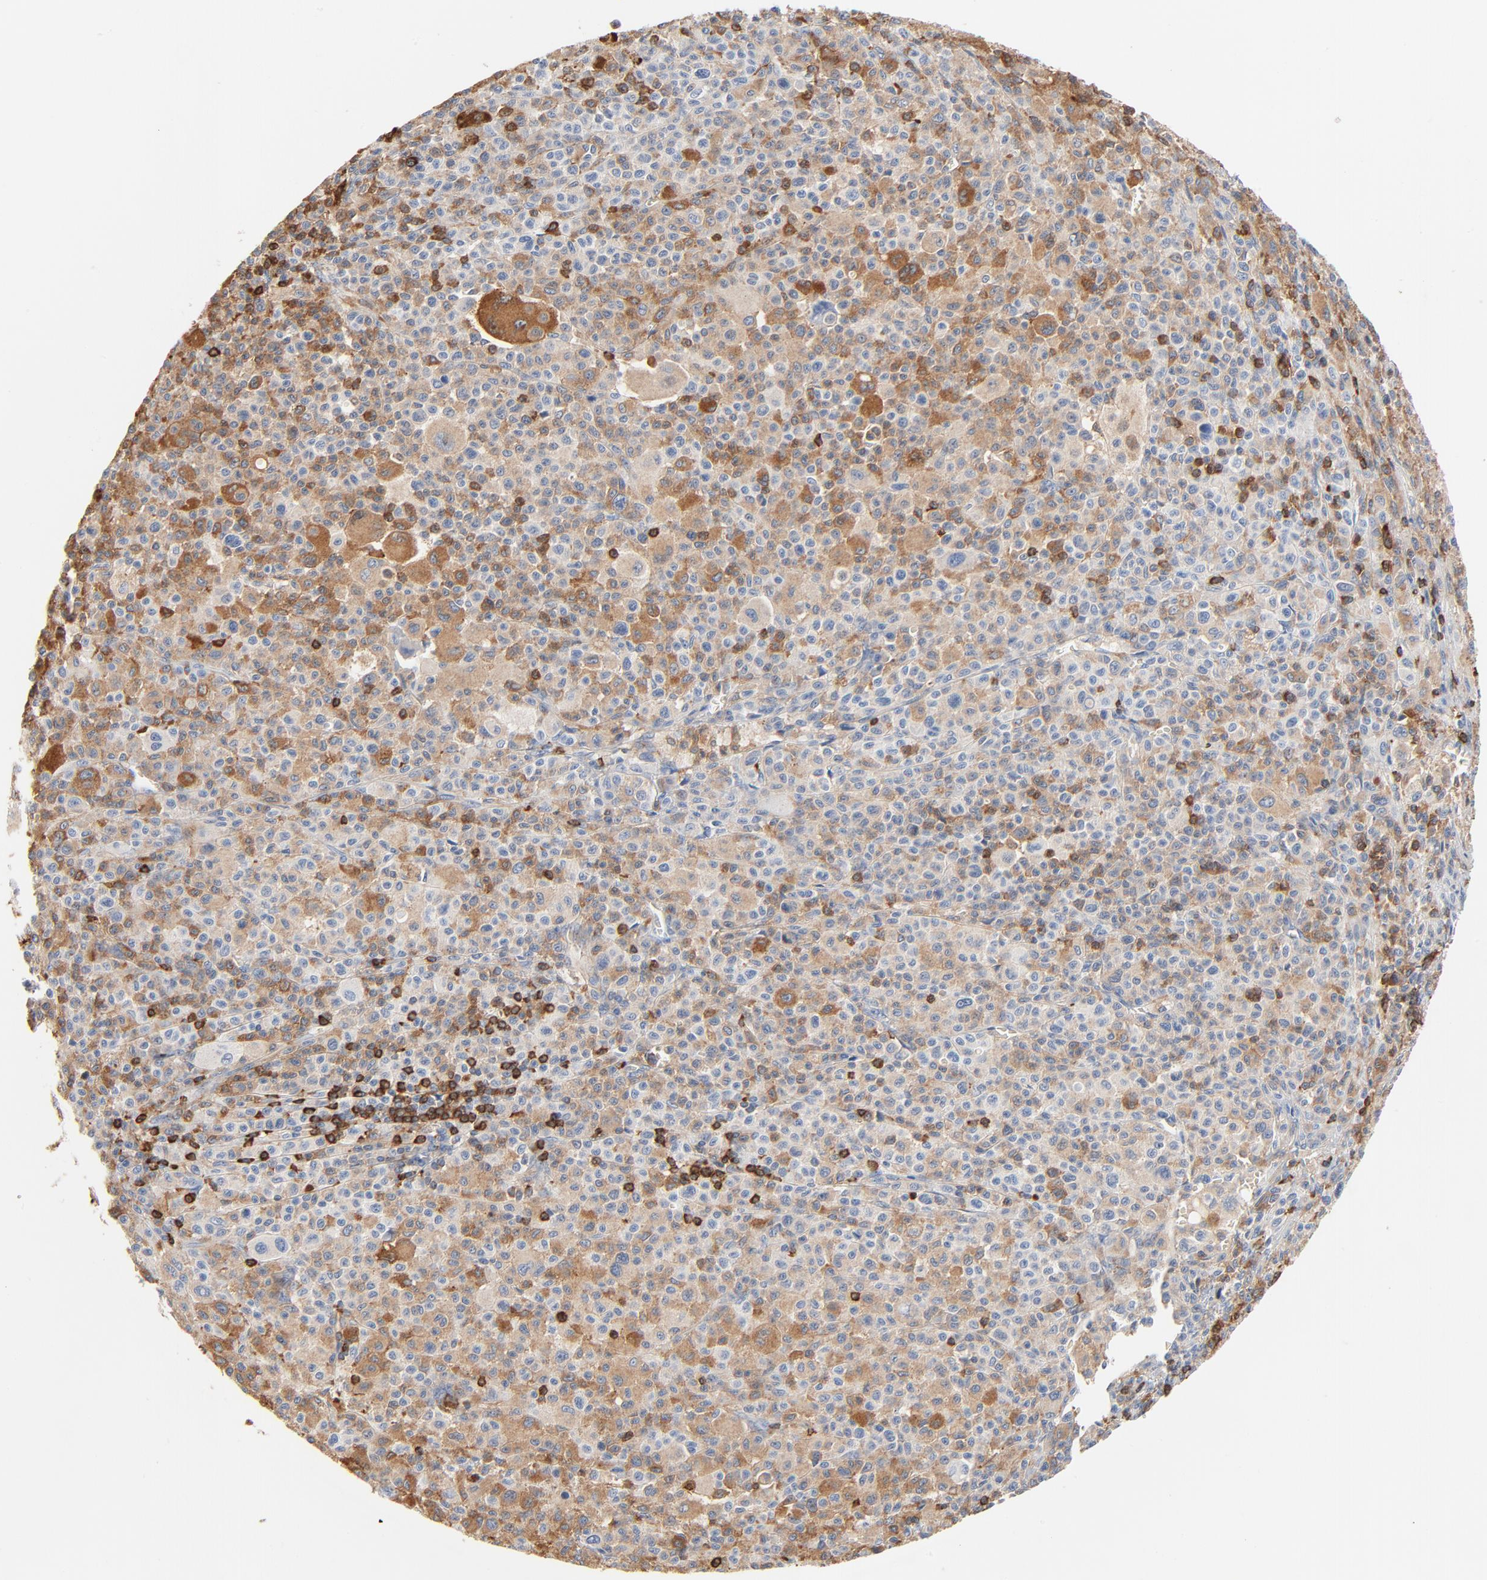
{"staining": {"intensity": "moderate", "quantity": "<25%", "location": "cytoplasmic/membranous"}, "tissue": "melanoma", "cell_type": "Tumor cells", "image_type": "cancer", "snomed": [{"axis": "morphology", "description": "Malignant melanoma, Metastatic site"}, {"axis": "topography", "description": "Skin"}], "caption": "Moderate cytoplasmic/membranous protein expression is present in approximately <25% of tumor cells in melanoma.", "gene": "SH3KBP1", "patient": {"sex": "female", "age": 74}}